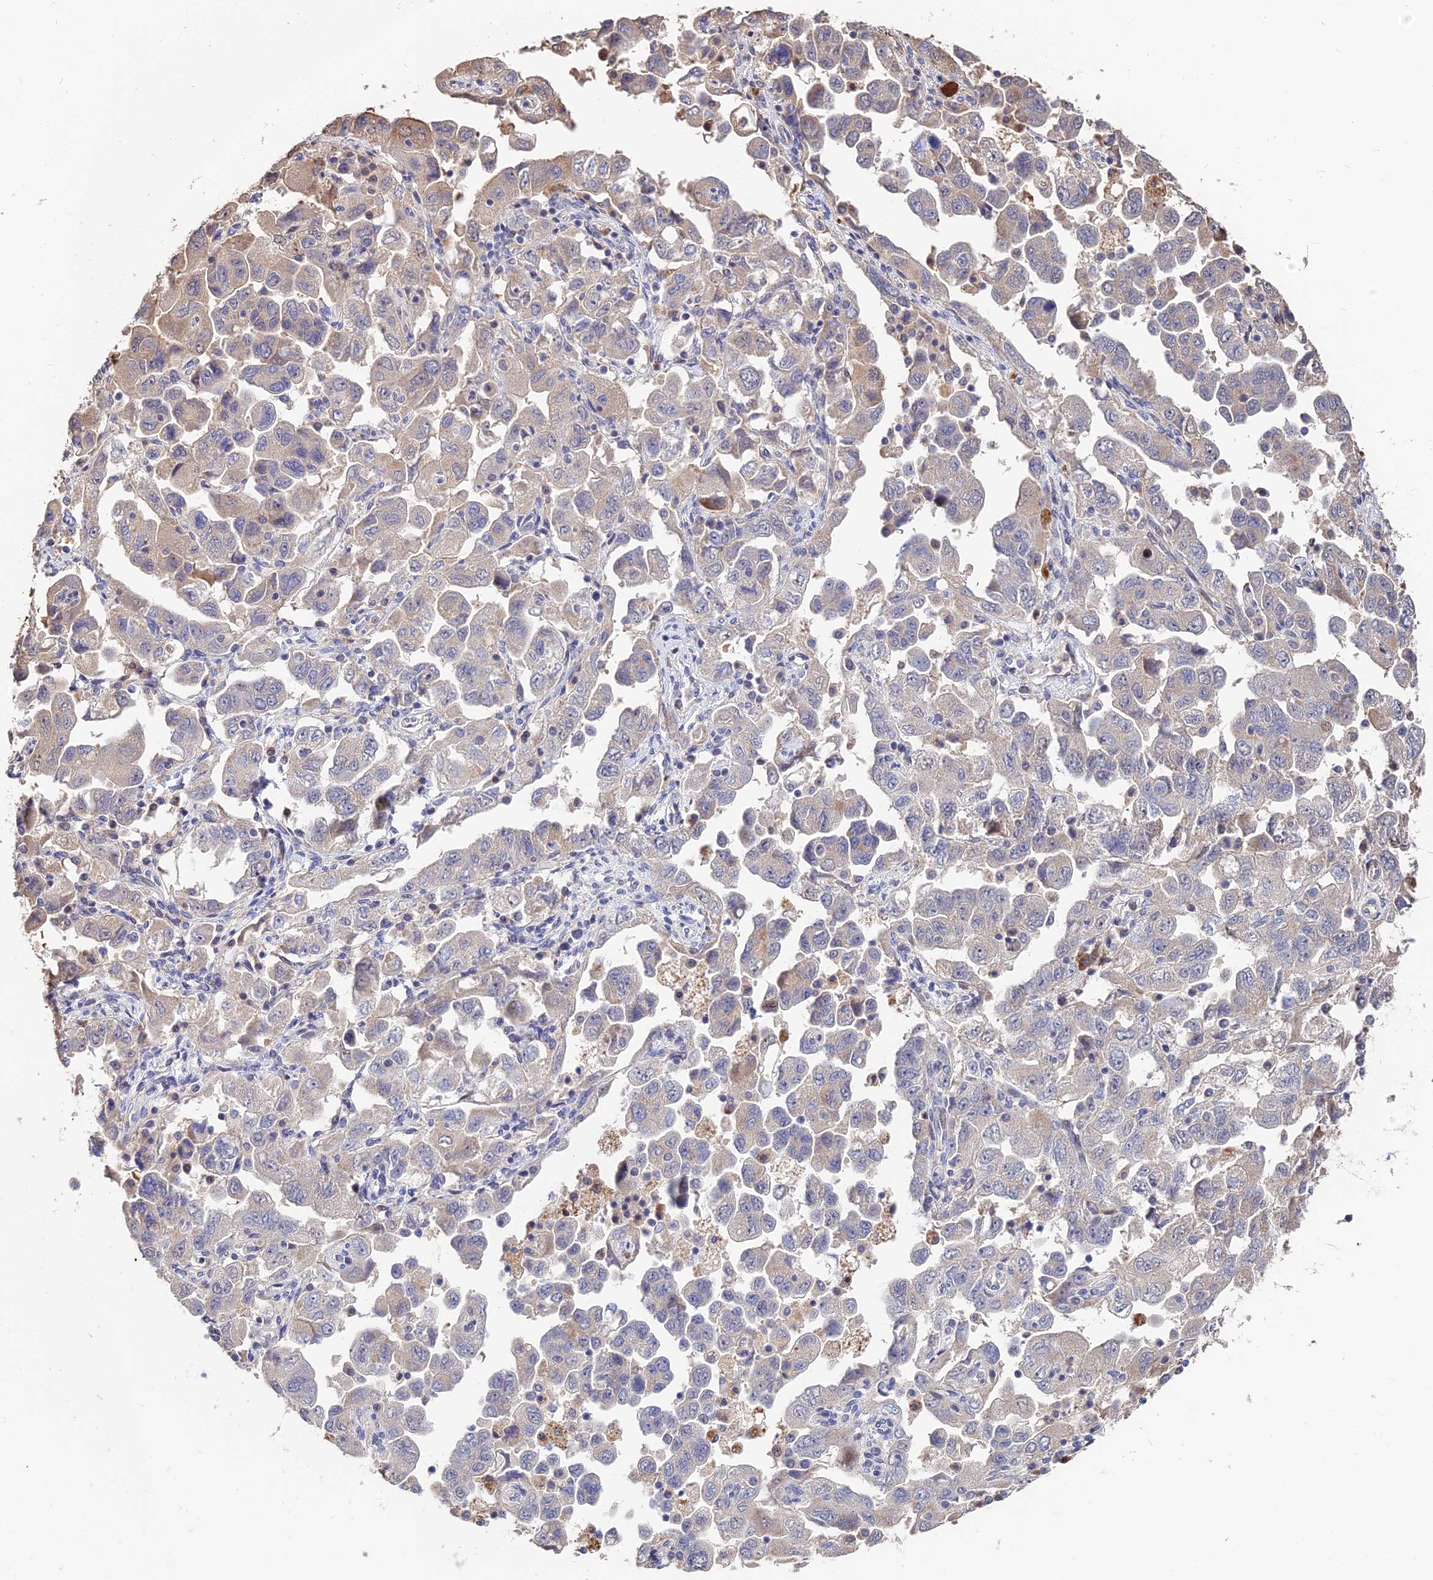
{"staining": {"intensity": "negative", "quantity": "none", "location": "none"}, "tissue": "ovarian cancer", "cell_type": "Tumor cells", "image_type": "cancer", "snomed": [{"axis": "morphology", "description": "Carcinoma, NOS"}, {"axis": "morphology", "description": "Cystadenocarcinoma, serous, NOS"}, {"axis": "topography", "description": "Ovary"}], "caption": "An image of ovarian cancer stained for a protein reveals no brown staining in tumor cells.", "gene": "ACTR5", "patient": {"sex": "female", "age": 69}}